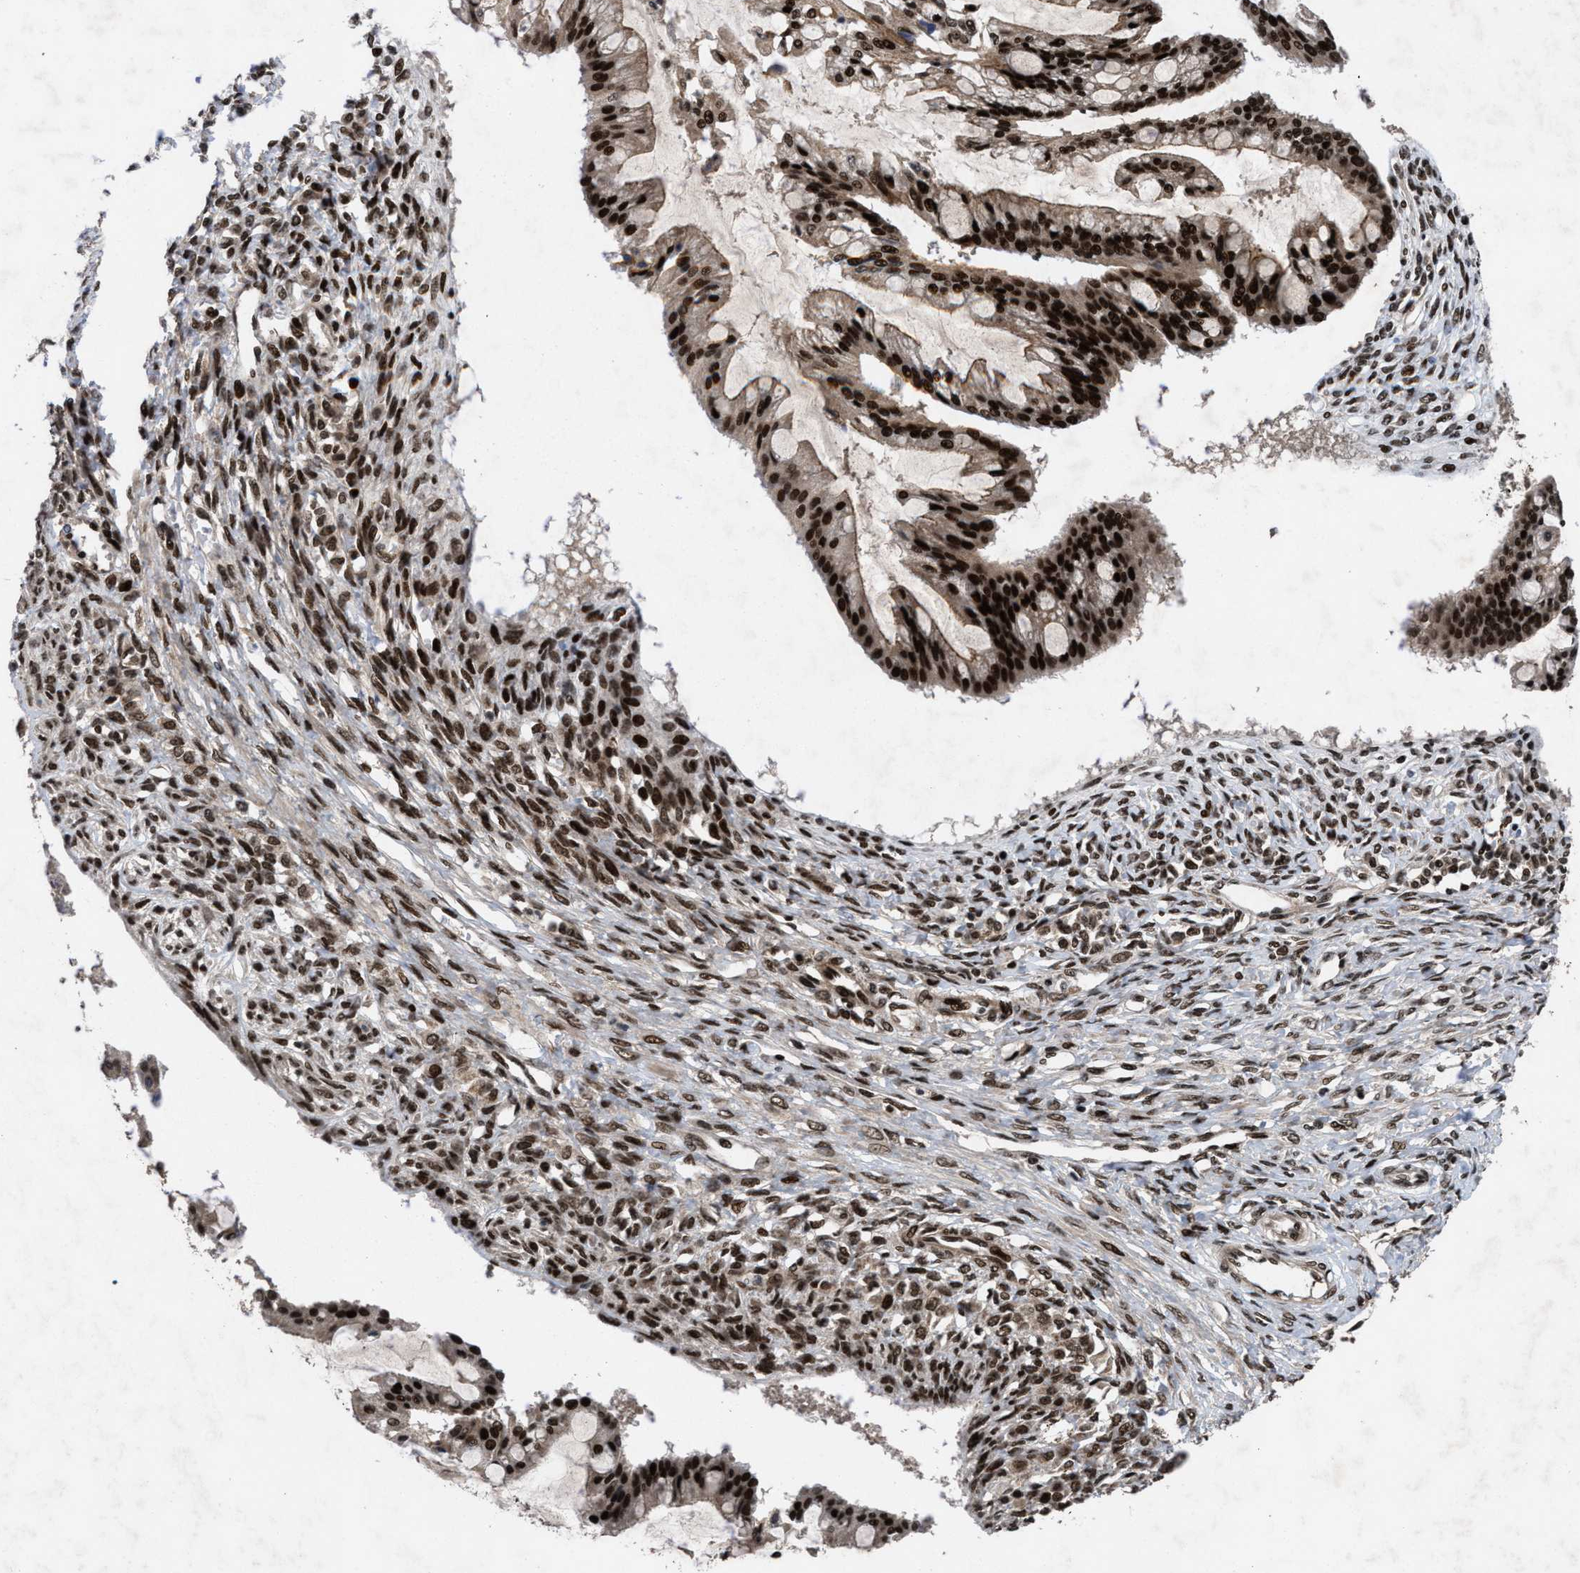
{"staining": {"intensity": "strong", "quantity": ">75%", "location": "nuclear"}, "tissue": "ovarian cancer", "cell_type": "Tumor cells", "image_type": "cancer", "snomed": [{"axis": "morphology", "description": "Cystadenocarcinoma, mucinous, NOS"}, {"axis": "topography", "description": "Ovary"}], "caption": "Strong nuclear protein positivity is identified in about >75% of tumor cells in ovarian cancer. (DAB = brown stain, brightfield microscopy at high magnification).", "gene": "WIZ", "patient": {"sex": "female", "age": 73}}